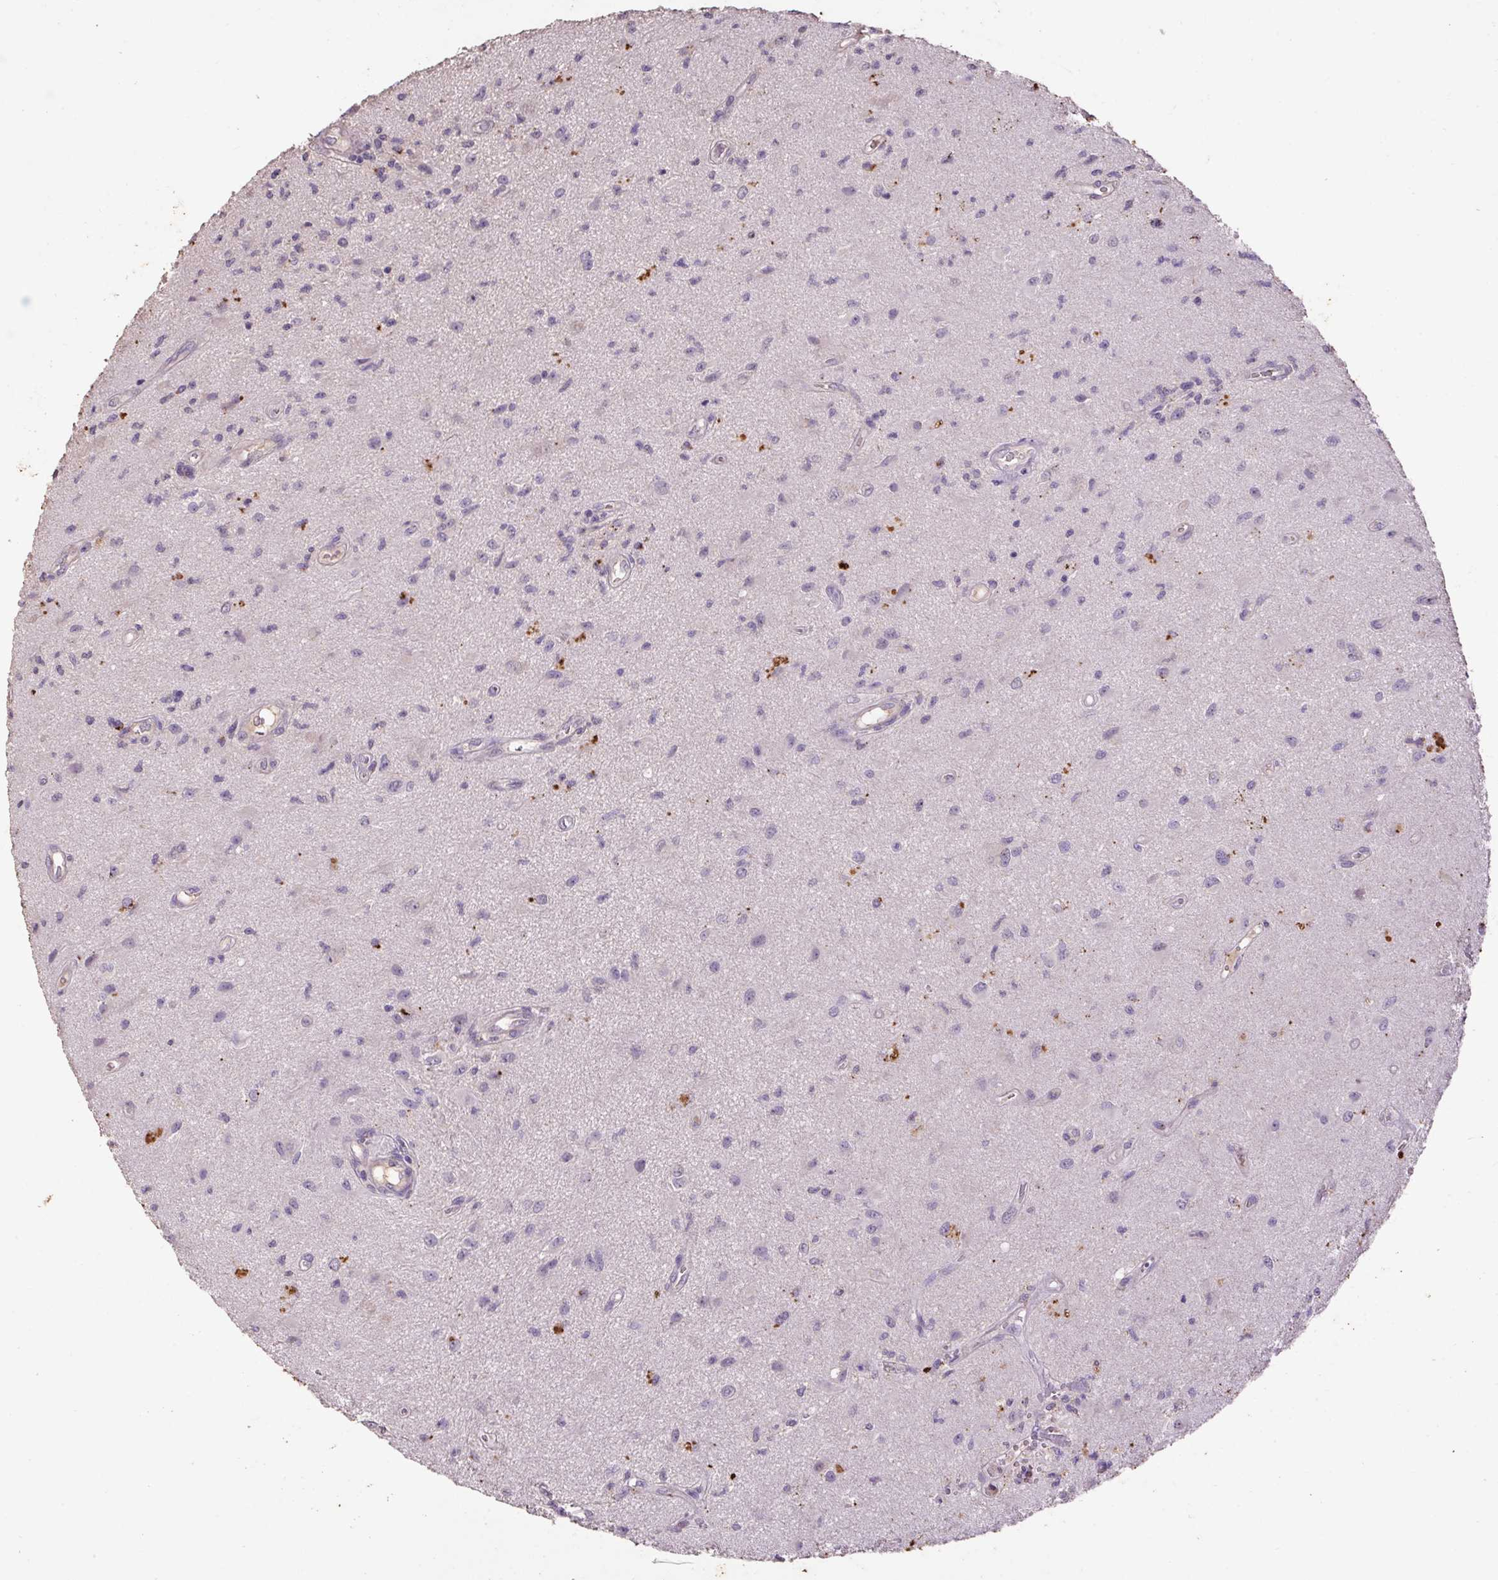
{"staining": {"intensity": "negative", "quantity": "none", "location": "none"}, "tissue": "glioma", "cell_type": "Tumor cells", "image_type": "cancer", "snomed": [{"axis": "morphology", "description": "Glioma, malignant, High grade"}, {"axis": "topography", "description": "Brain"}], "caption": "Malignant glioma (high-grade) was stained to show a protein in brown. There is no significant expression in tumor cells.", "gene": "LRTM2", "patient": {"sex": "male", "age": 67}}